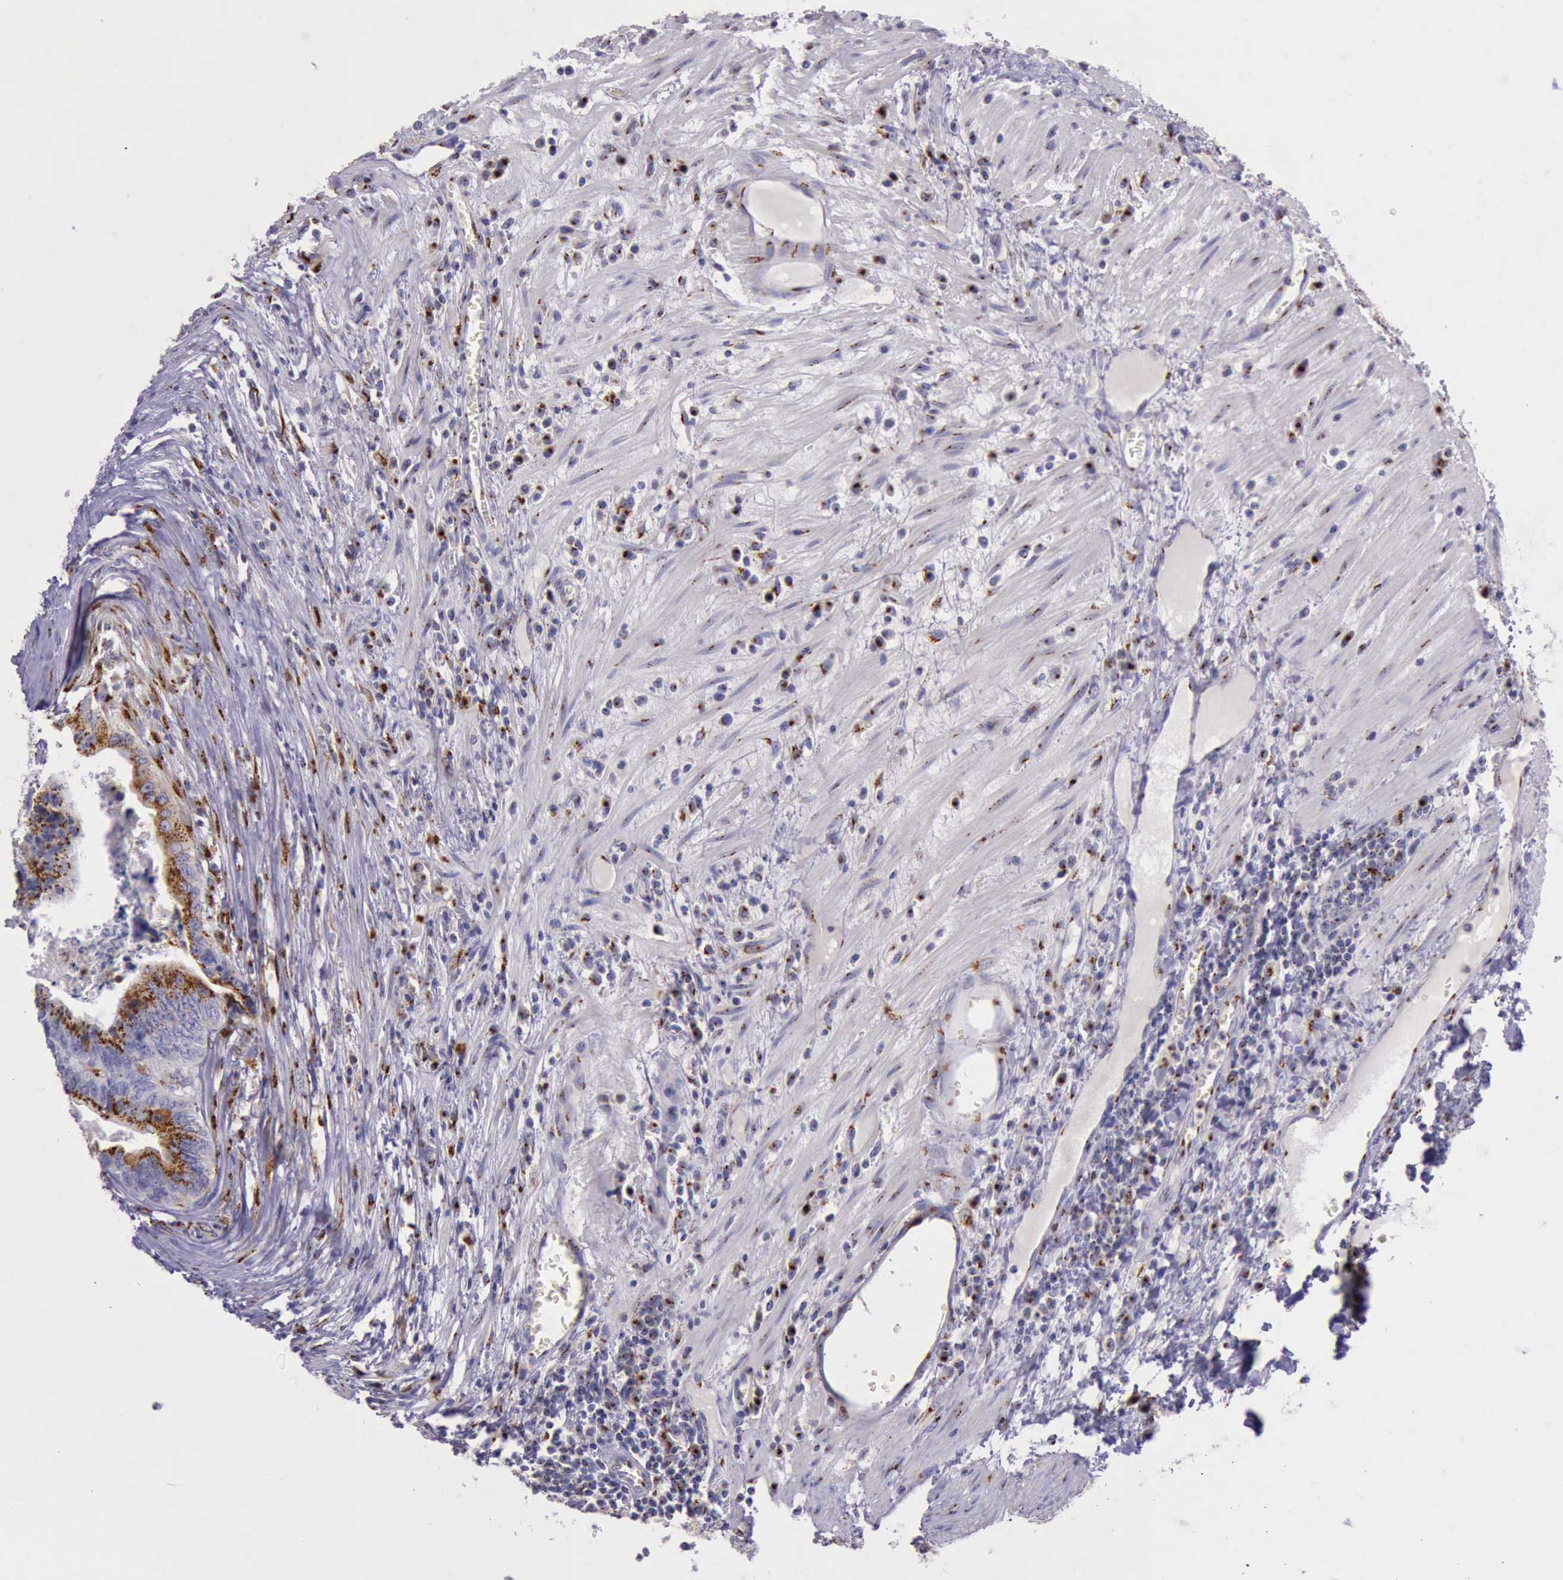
{"staining": {"intensity": "strong", "quantity": ">75%", "location": "cytoplasmic/membranous"}, "tissue": "colorectal cancer", "cell_type": "Tumor cells", "image_type": "cancer", "snomed": [{"axis": "morphology", "description": "Adenocarcinoma, NOS"}, {"axis": "topography", "description": "Colon"}], "caption": "Approximately >75% of tumor cells in colorectal adenocarcinoma reveal strong cytoplasmic/membranous protein positivity as visualized by brown immunohistochemical staining.", "gene": "GOLGA5", "patient": {"sex": "male", "age": 72}}